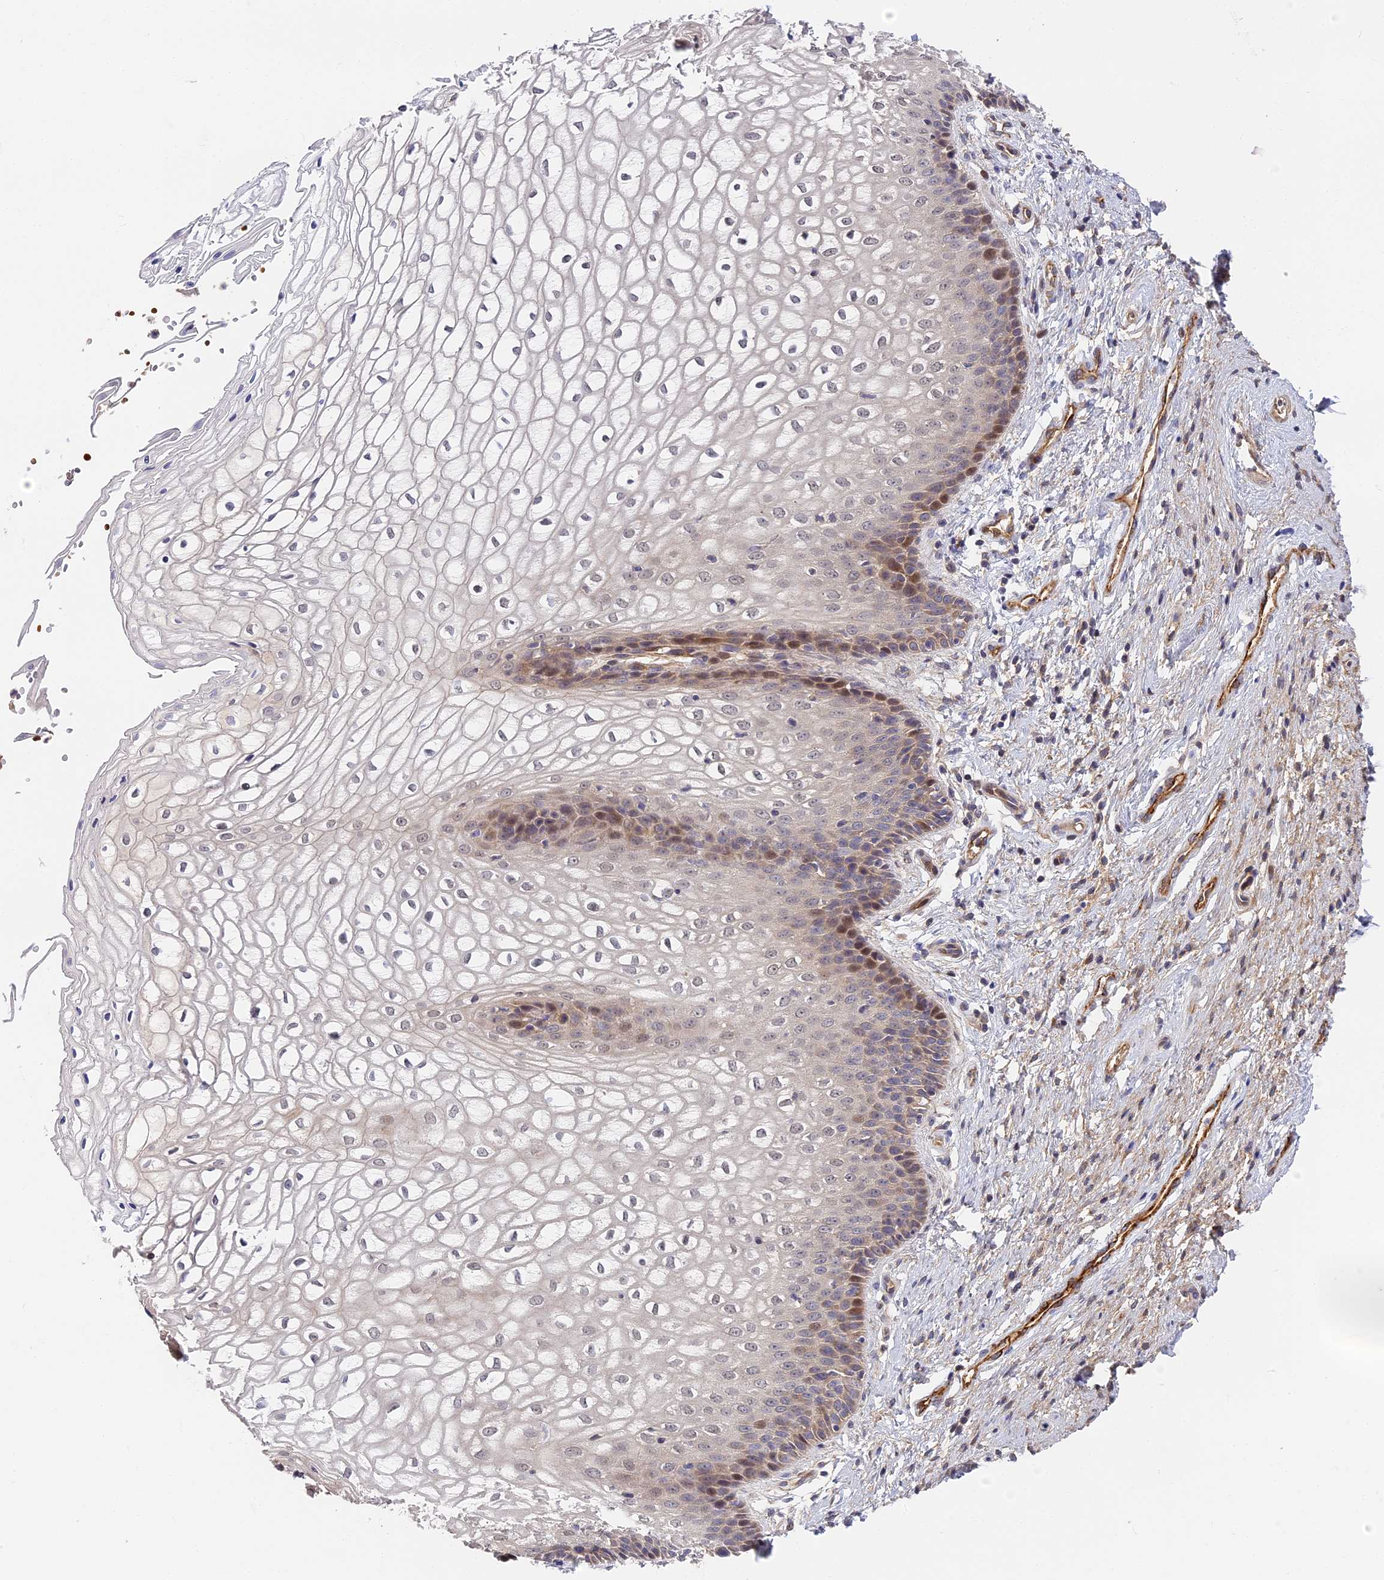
{"staining": {"intensity": "weak", "quantity": "<25%", "location": "cytoplasmic/membranous,nuclear"}, "tissue": "vagina", "cell_type": "Squamous epithelial cells", "image_type": "normal", "snomed": [{"axis": "morphology", "description": "Normal tissue, NOS"}, {"axis": "topography", "description": "Vagina"}], "caption": "Immunohistochemical staining of normal human vagina displays no significant staining in squamous epithelial cells.", "gene": "MISP3", "patient": {"sex": "female", "age": 34}}